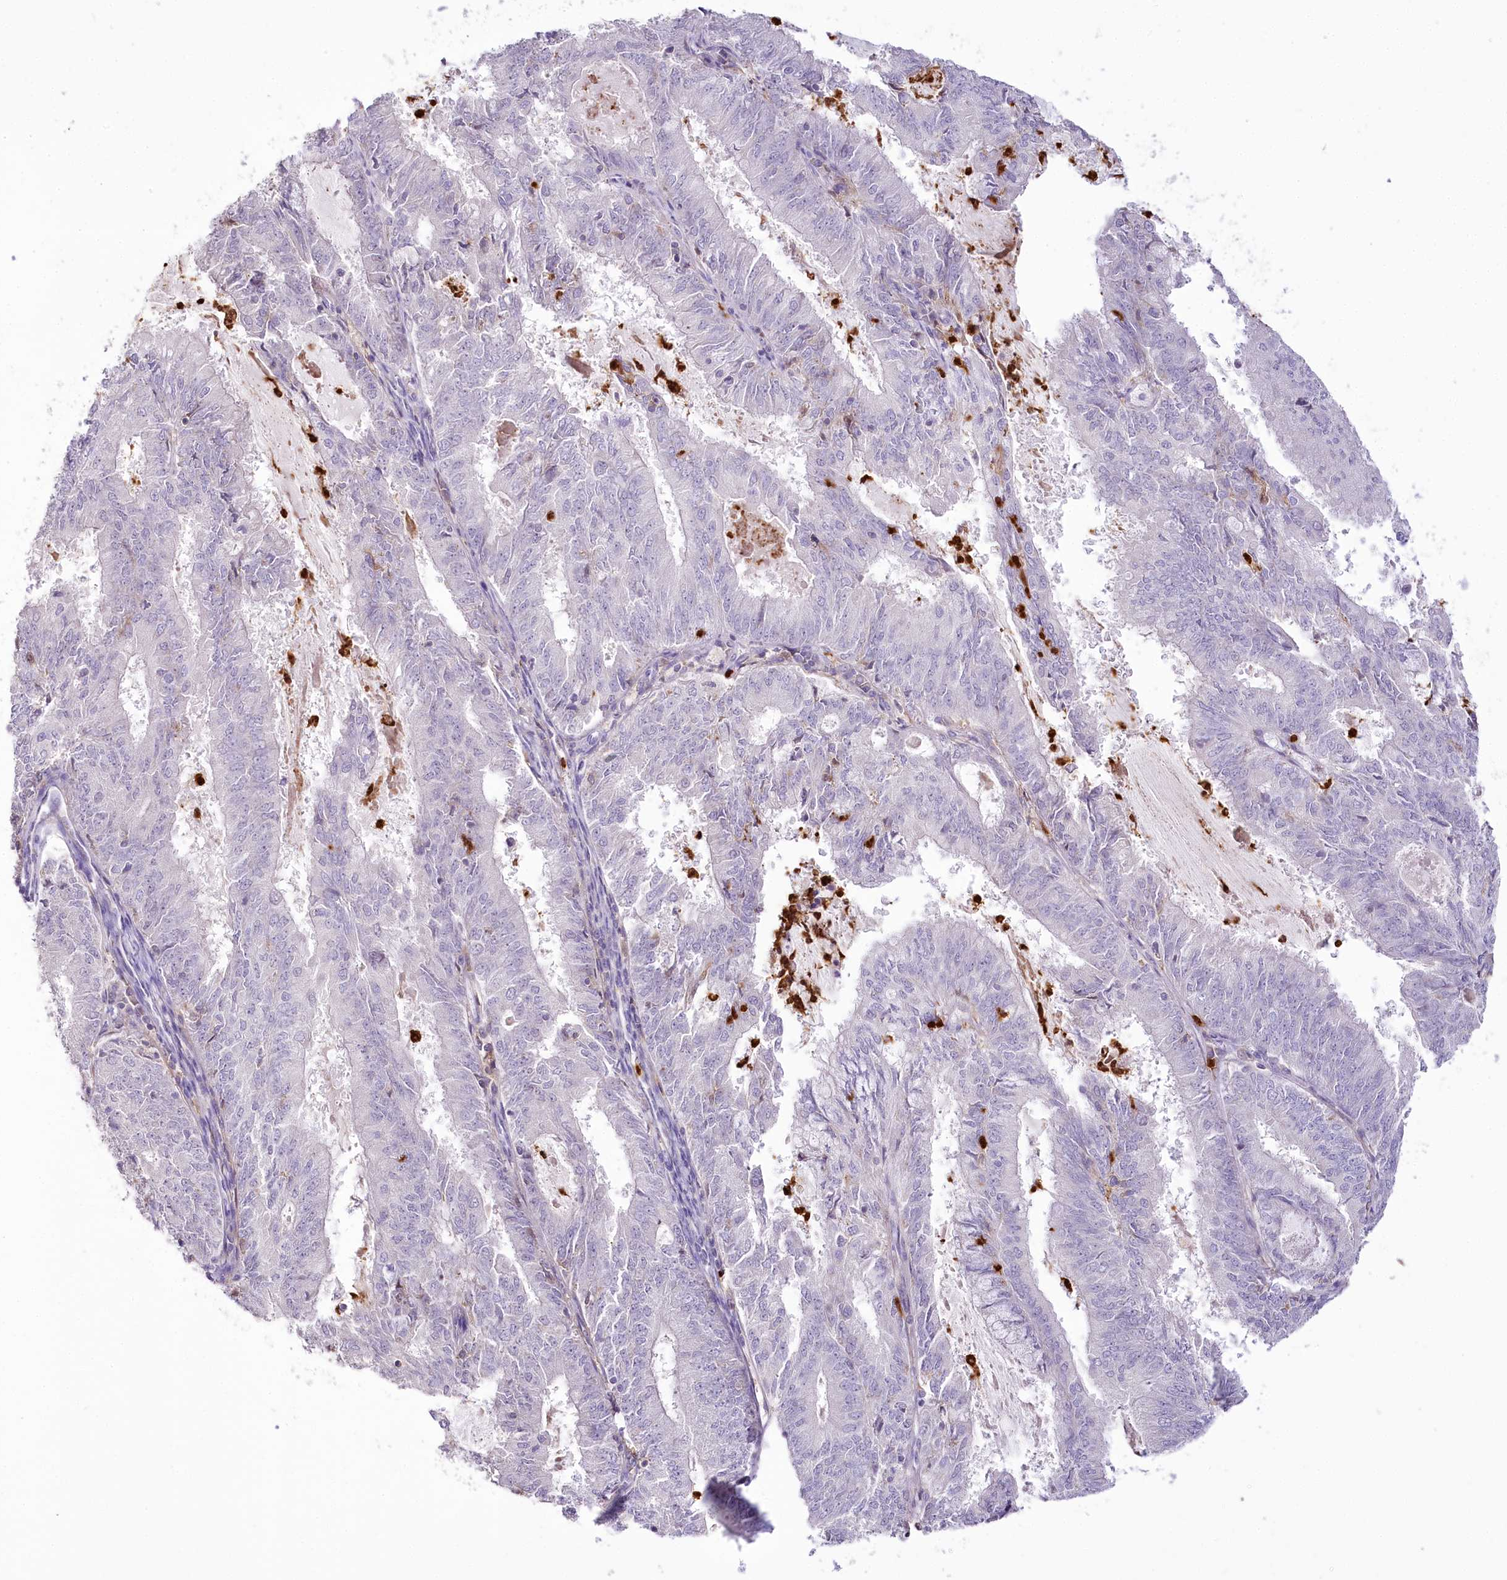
{"staining": {"intensity": "negative", "quantity": "none", "location": "none"}, "tissue": "endometrial cancer", "cell_type": "Tumor cells", "image_type": "cancer", "snomed": [{"axis": "morphology", "description": "Adenocarcinoma, NOS"}, {"axis": "topography", "description": "Endometrium"}], "caption": "There is no significant staining in tumor cells of endometrial cancer (adenocarcinoma).", "gene": "DPYD", "patient": {"sex": "female", "age": 57}}